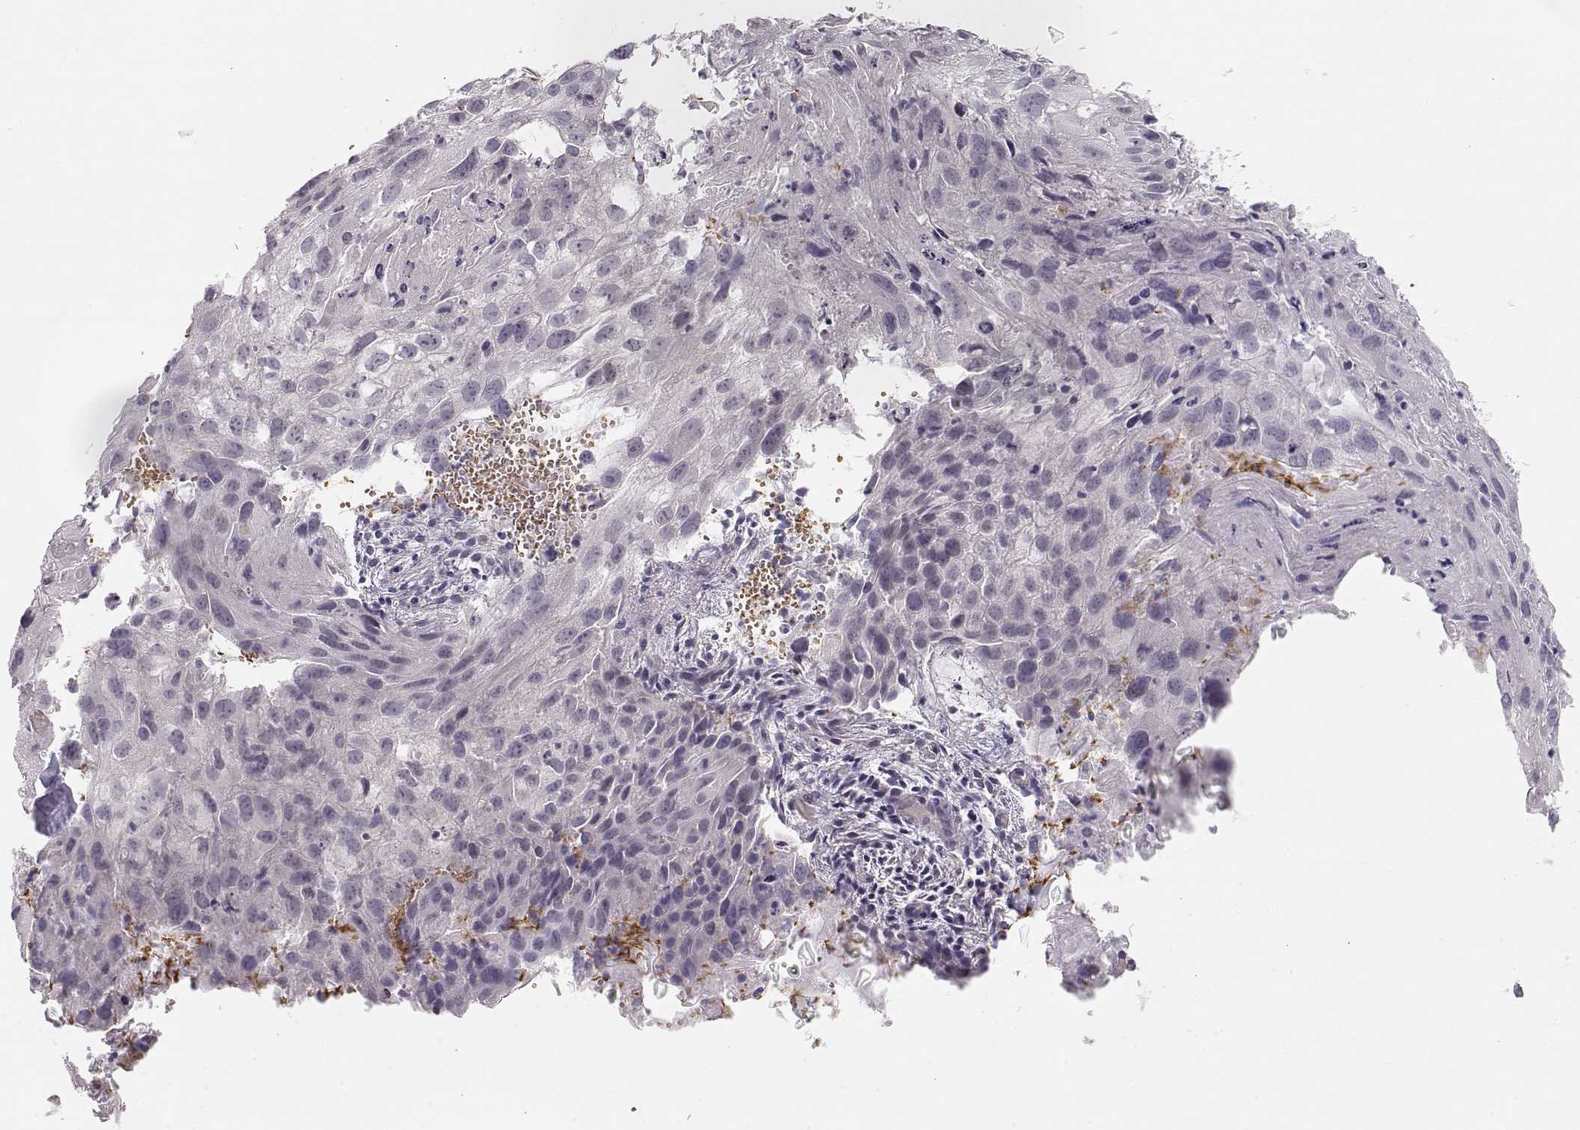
{"staining": {"intensity": "negative", "quantity": "none", "location": "none"}, "tissue": "cervical cancer", "cell_type": "Tumor cells", "image_type": "cancer", "snomed": [{"axis": "morphology", "description": "Squamous cell carcinoma, NOS"}, {"axis": "topography", "description": "Cervix"}], "caption": "Human cervical squamous cell carcinoma stained for a protein using IHC reveals no positivity in tumor cells.", "gene": "TTC26", "patient": {"sex": "female", "age": 53}}